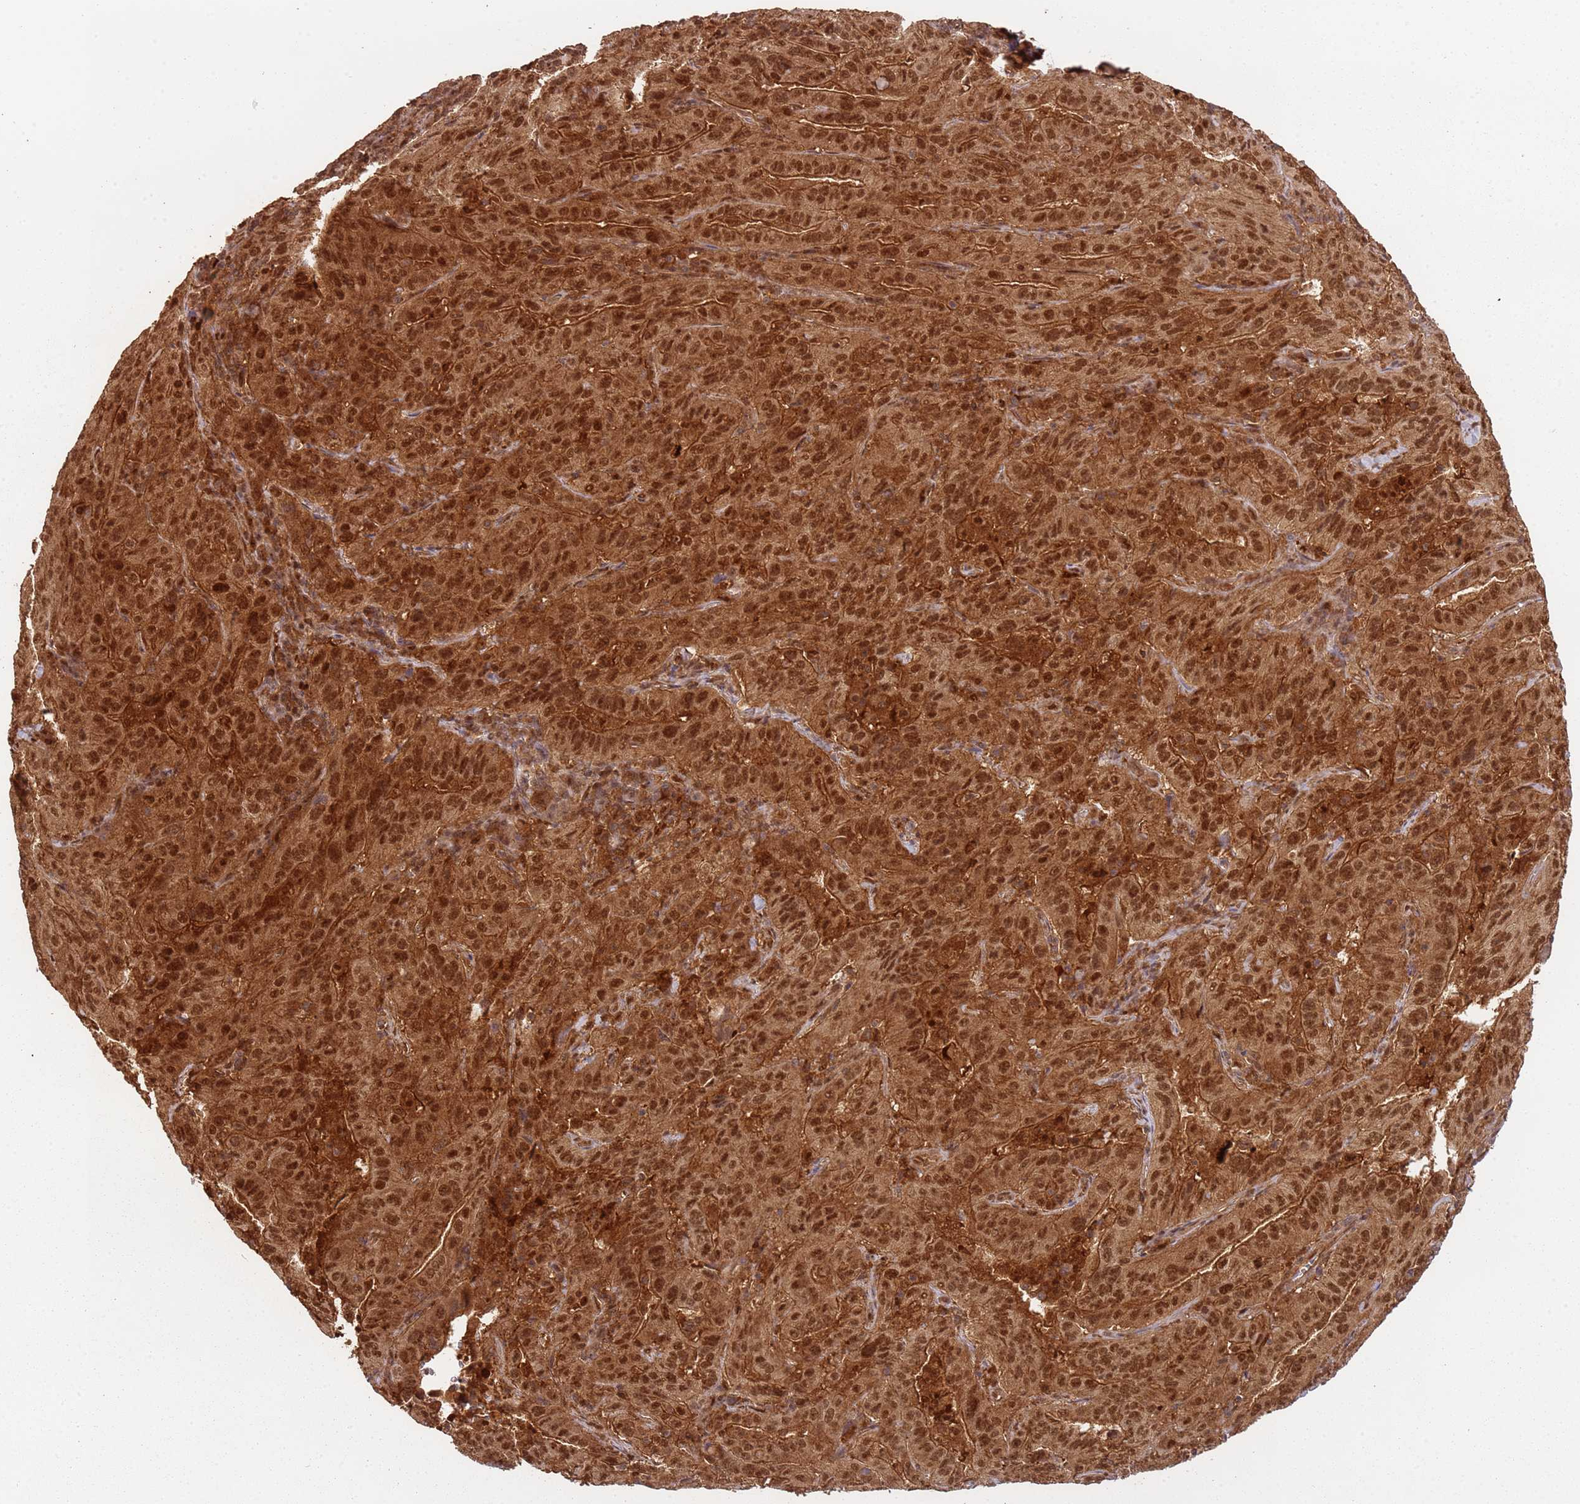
{"staining": {"intensity": "strong", "quantity": ">75%", "location": "cytoplasmic/membranous,nuclear"}, "tissue": "pancreatic cancer", "cell_type": "Tumor cells", "image_type": "cancer", "snomed": [{"axis": "morphology", "description": "Adenocarcinoma, NOS"}, {"axis": "topography", "description": "Pancreas"}], "caption": "Pancreatic cancer (adenocarcinoma) stained for a protein (brown) displays strong cytoplasmic/membranous and nuclear positive staining in approximately >75% of tumor cells.", "gene": "PGLS", "patient": {"sex": "male", "age": 63}}